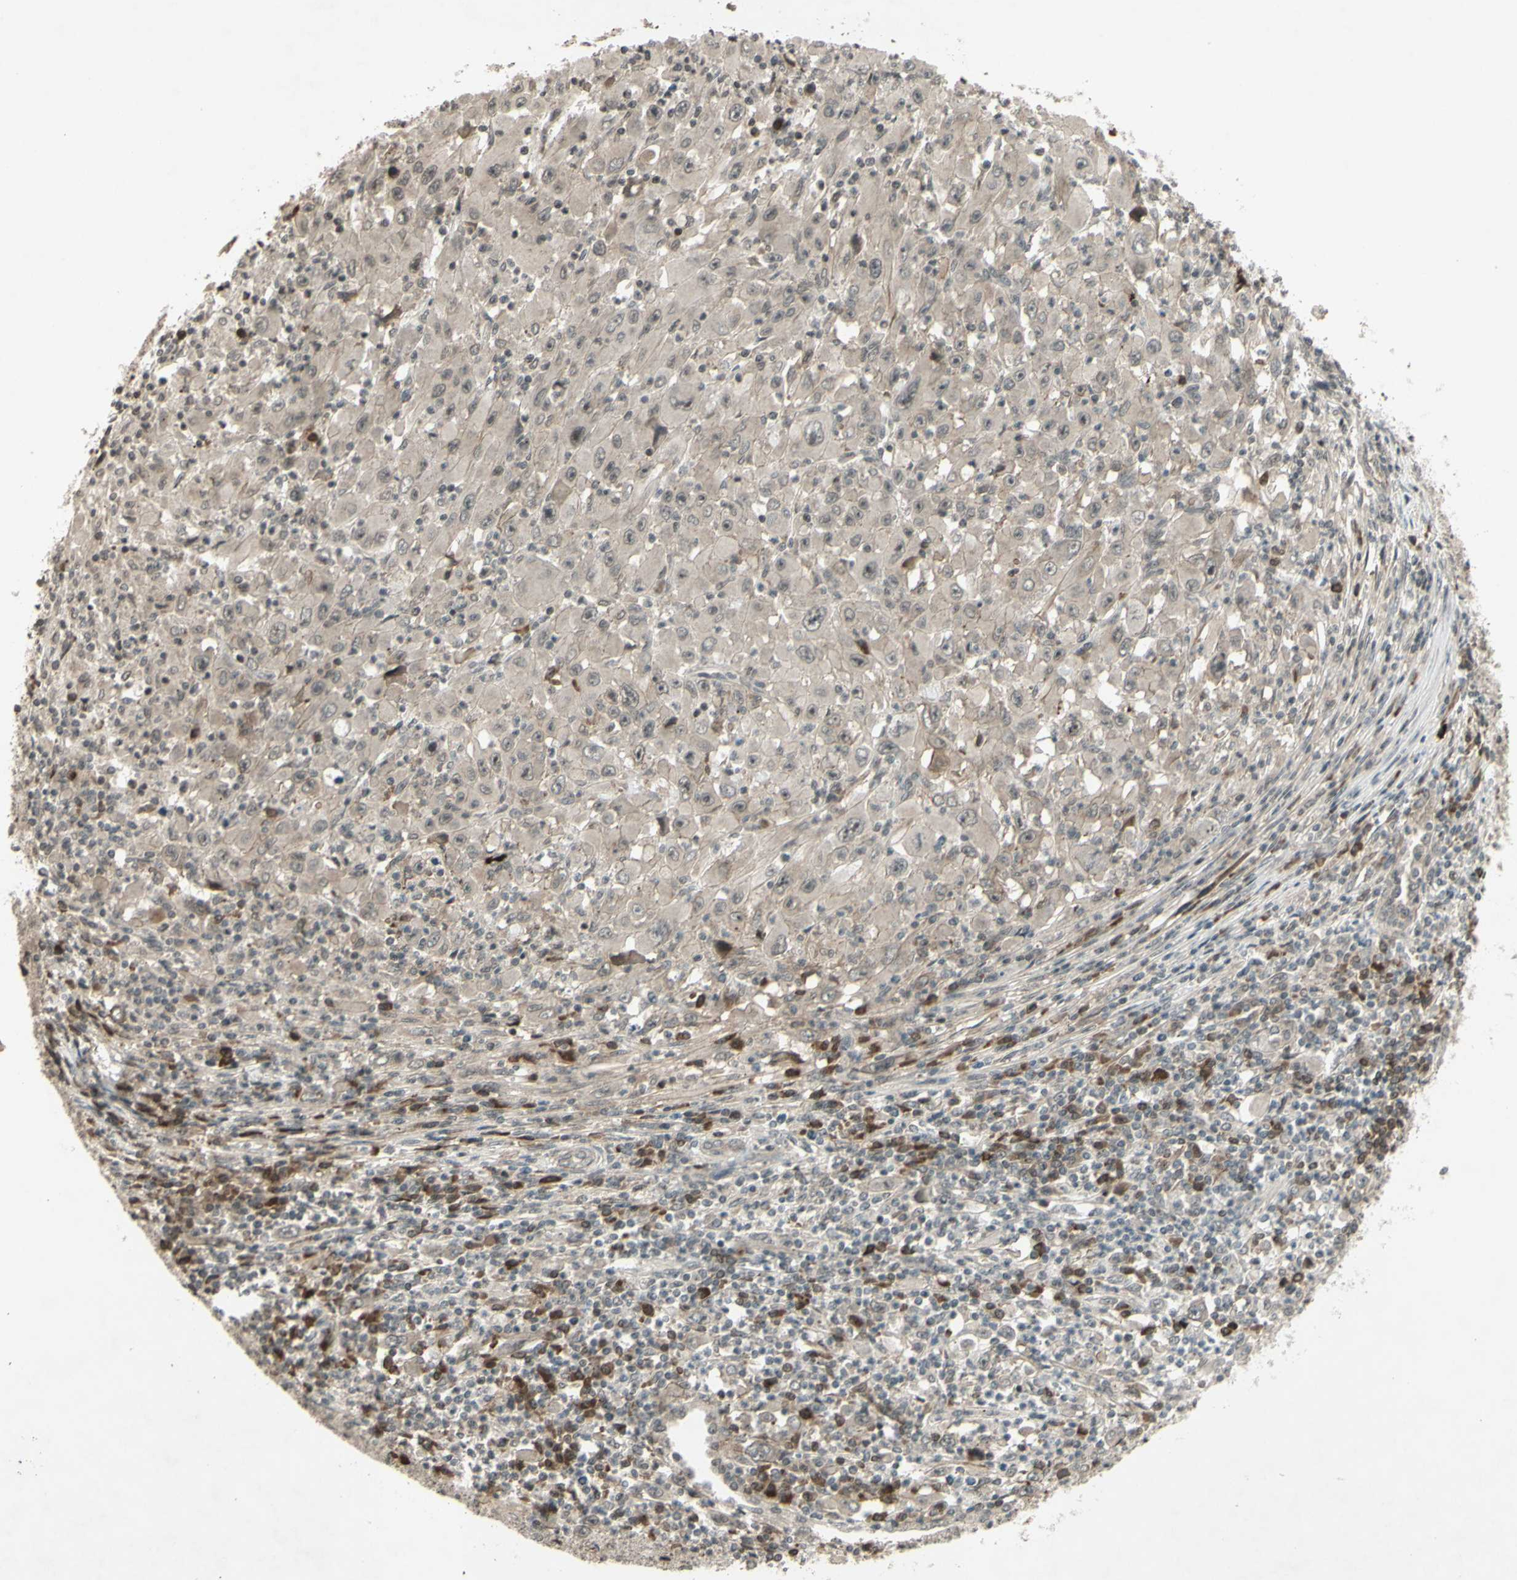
{"staining": {"intensity": "weak", "quantity": ">75%", "location": "cytoplasmic/membranous"}, "tissue": "melanoma", "cell_type": "Tumor cells", "image_type": "cancer", "snomed": [{"axis": "morphology", "description": "Malignant melanoma, Metastatic site"}, {"axis": "topography", "description": "Skin"}], "caption": "Malignant melanoma (metastatic site) stained for a protein demonstrates weak cytoplasmic/membranous positivity in tumor cells.", "gene": "BLNK", "patient": {"sex": "female", "age": 56}}